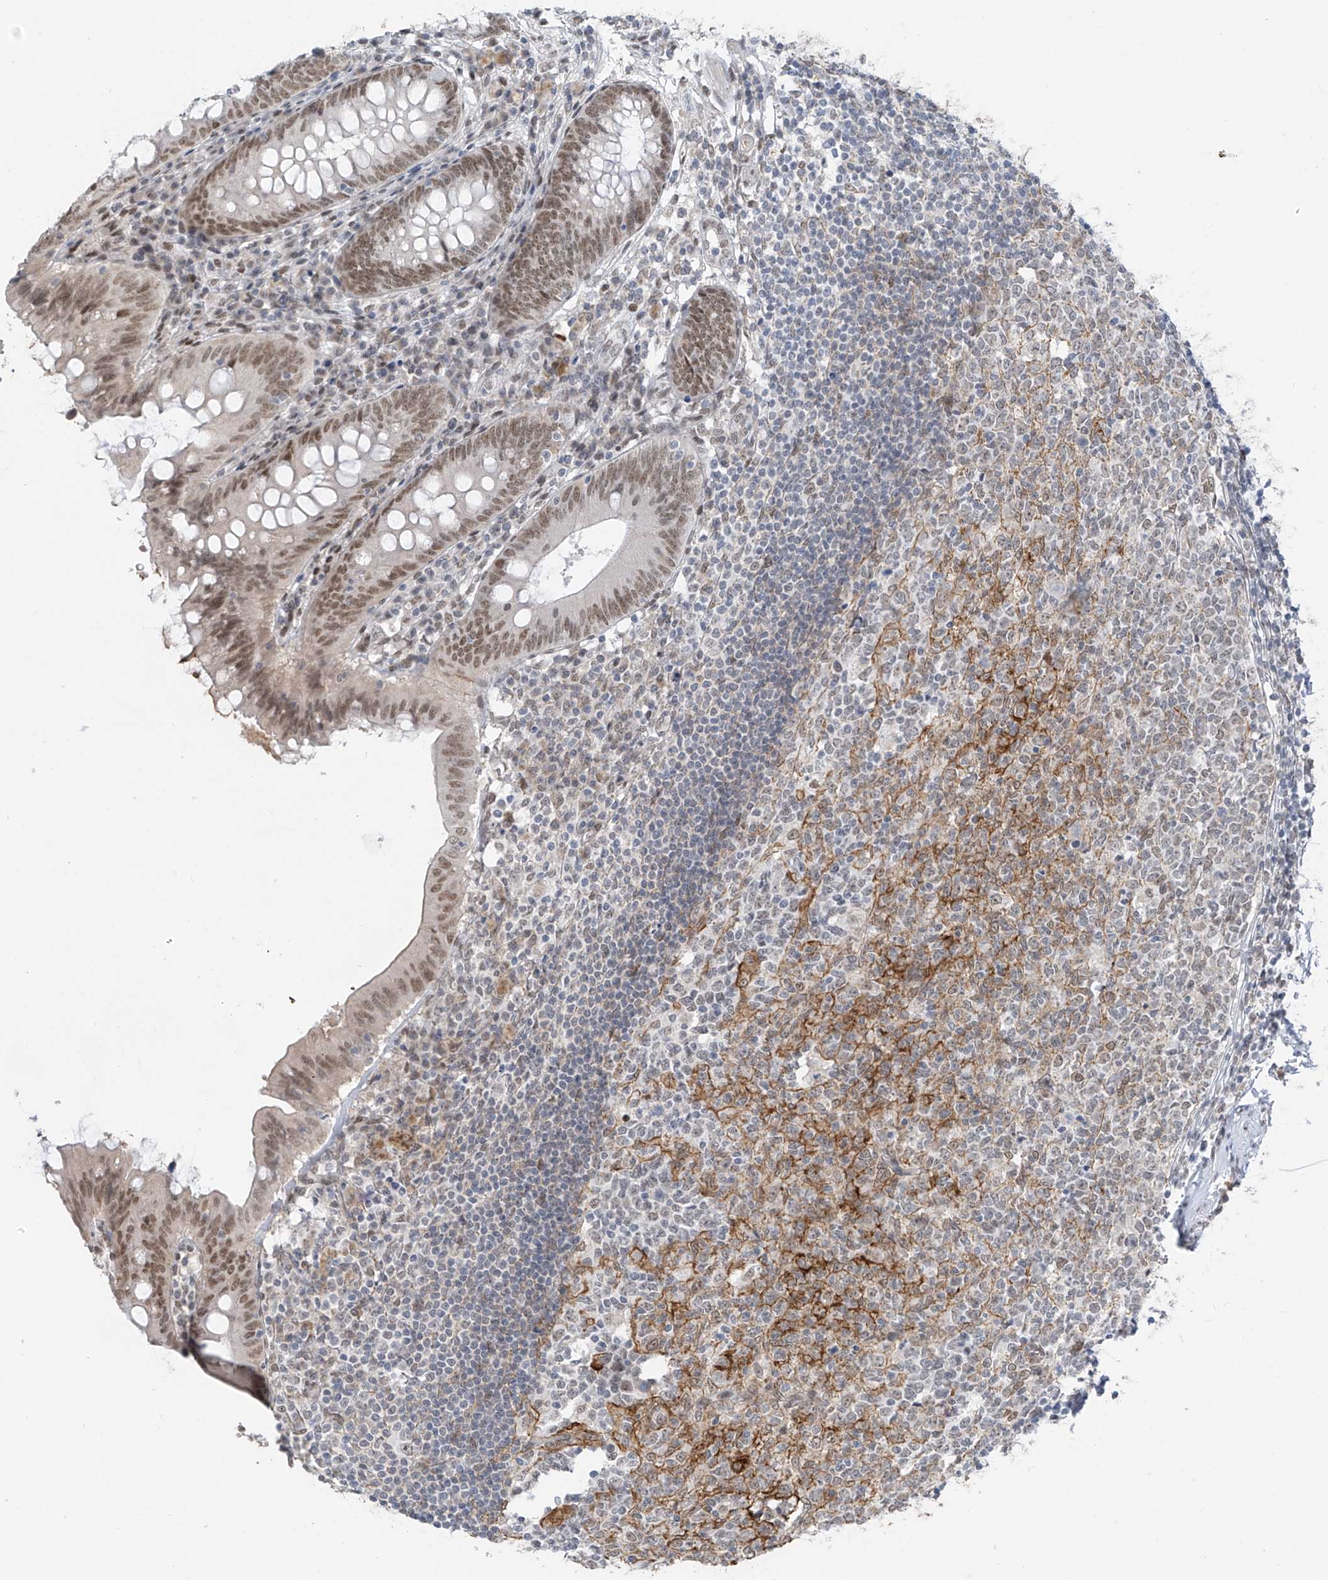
{"staining": {"intensity": "moderate", "quantity": ">75%", "location": "nuclear"}, "tissue": "appendix", "cell_type": "Glandular cells", "image_type": "normal", "snomed": [{"axis": "morphology", "description": "Normal tissue, NOS"}, {"axis": "topography", "description": "Appendix"}], "caption": "Appendix stained with a brown dye displays moderate nuclear positive staining in approximately >75% of glandular cells.", "gene": "MCM9", "patient": {"sex": "female", "age": 54}}